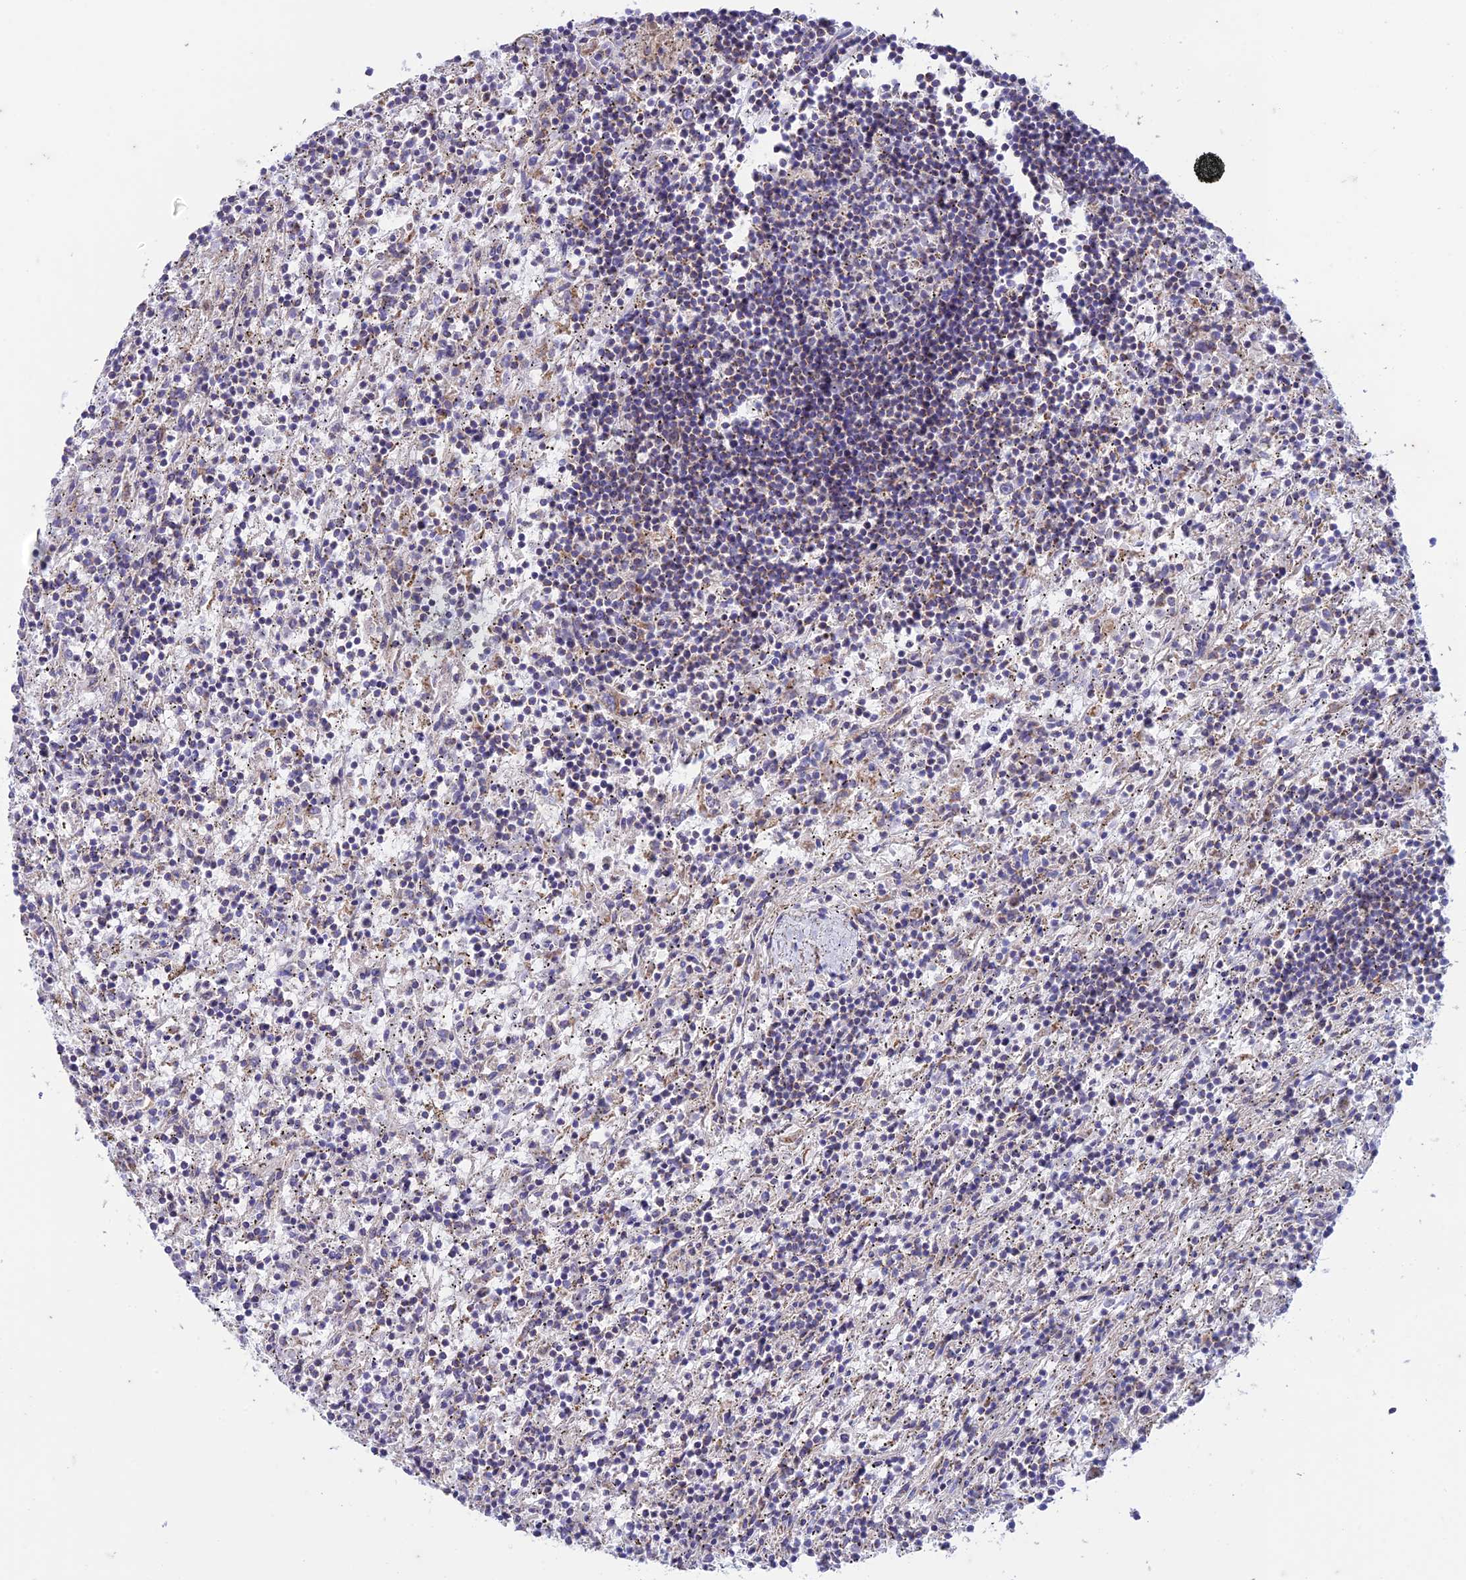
{"staining": {"intensity": "weak", "quantity": "<25%", "location": "cytoplasmic/membranous"}, "tissue": "lymphoma", "cell_type": "Tumor cells", "image_type": "cancer", "snomed": [{"axis": "morphology", "description": "Malignant lymphoma, non-Hodgkin's type, Low grade"}, {"axis": "topography", "description": "Spleen"}], "caption": "IHC photomicrograph of lymphoma stained for a protein (brown), which exhibits no positivity in tumor cells. The staining was performed using DAB to visualize the protein expression in brown, while the nuclei were stained in blue with hematoxylin (Magnification: 20x).", "gene": "ZNF181", "patient": {"sex": "male", "age": 76}}